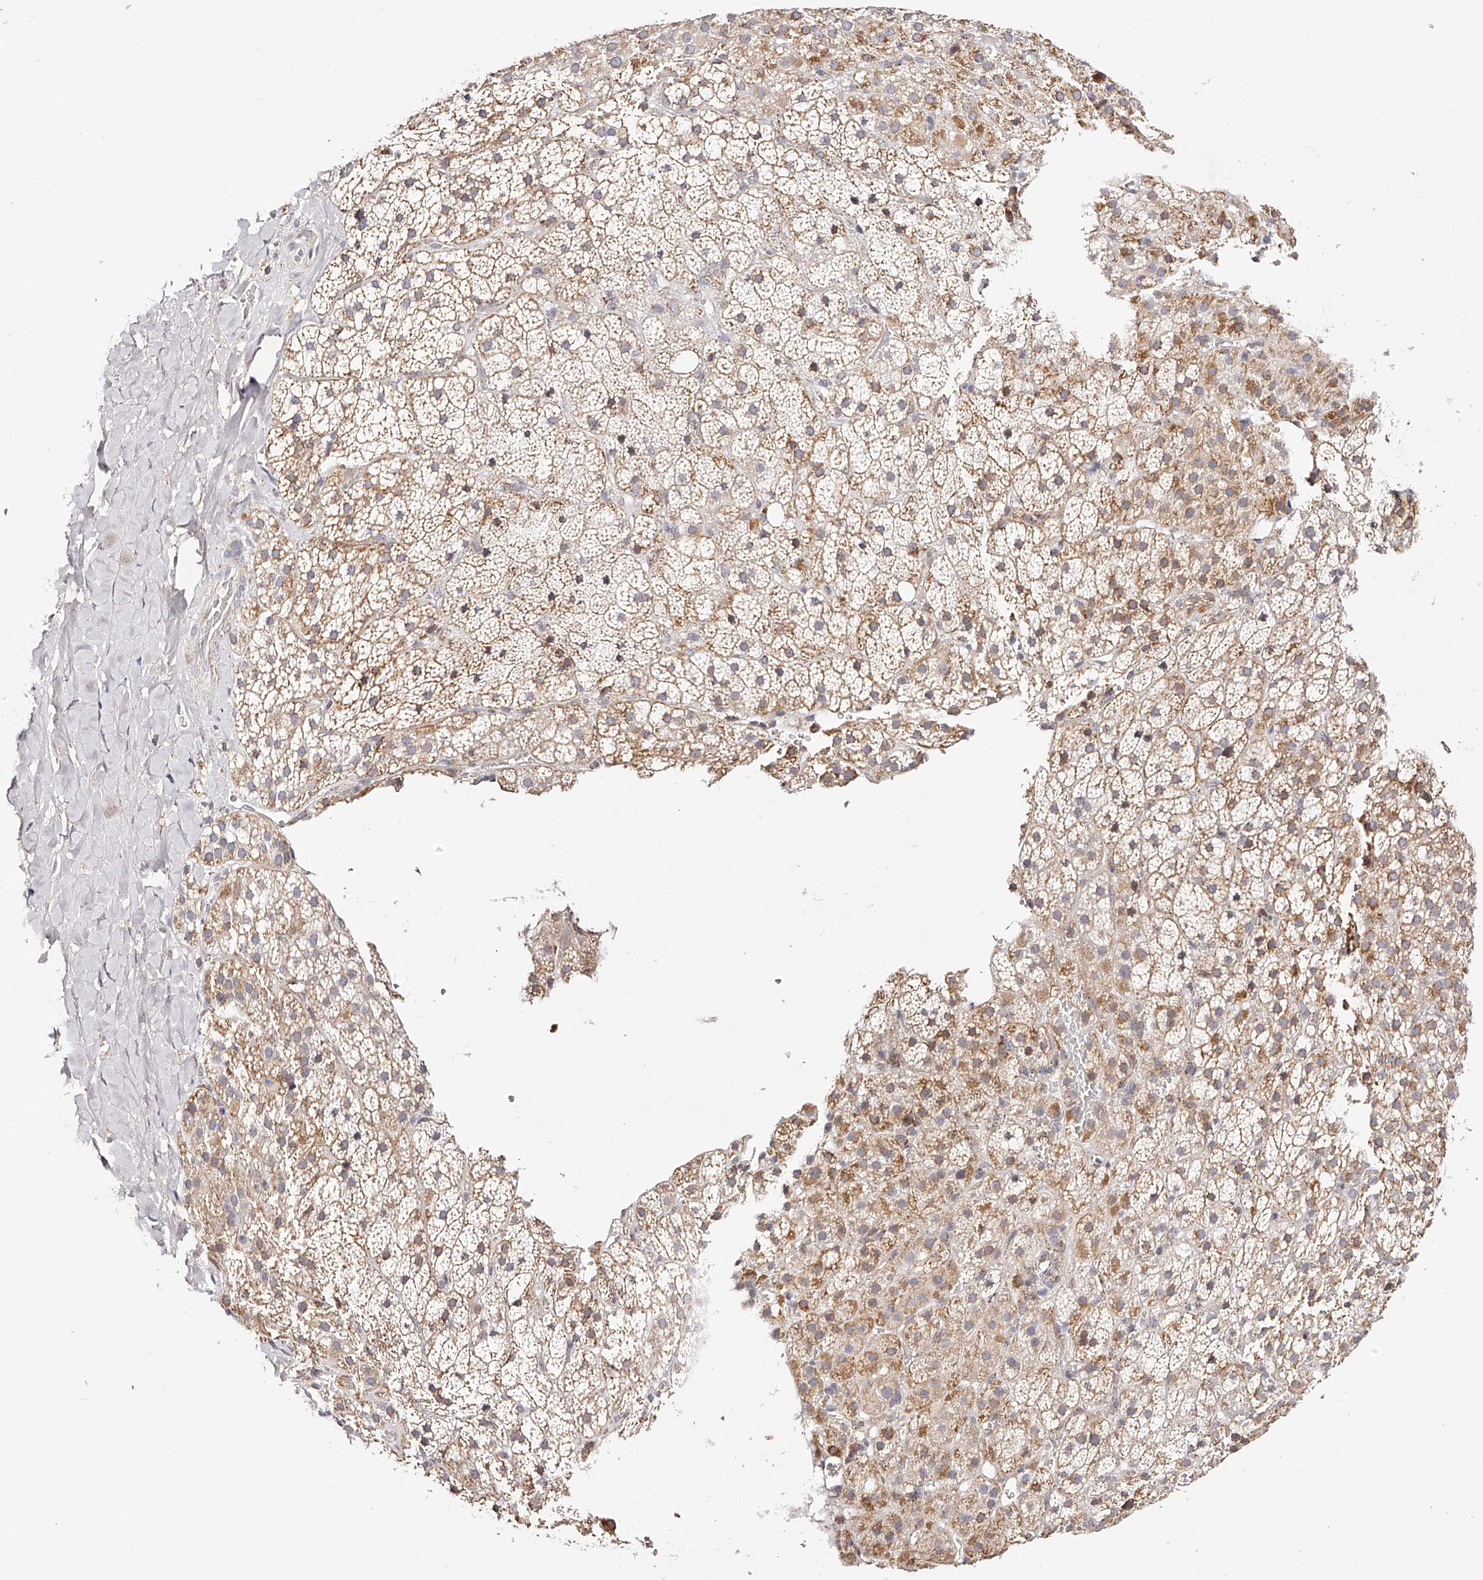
{"staining": {"intensity": "moderate", "quantity": "25%-75%", "location": "cytoplasmic/membranous"}, "tissue": "adrenal gland", "cell_type": "Glandular cells", "image_type": "normal", "snomed": [{"axis": "morphology", "description": "Normal tissue, NOS"}, {"axis": "topography", "description": "Adrenal gland"}], "caption": "Benign adrenal gland exhibits moderate cytoplasmic/membranous staining in approximately 25%-75% of glandular cells.", "gene": "NDUFV3", "patient": {"sex": "female", "age": 59}}